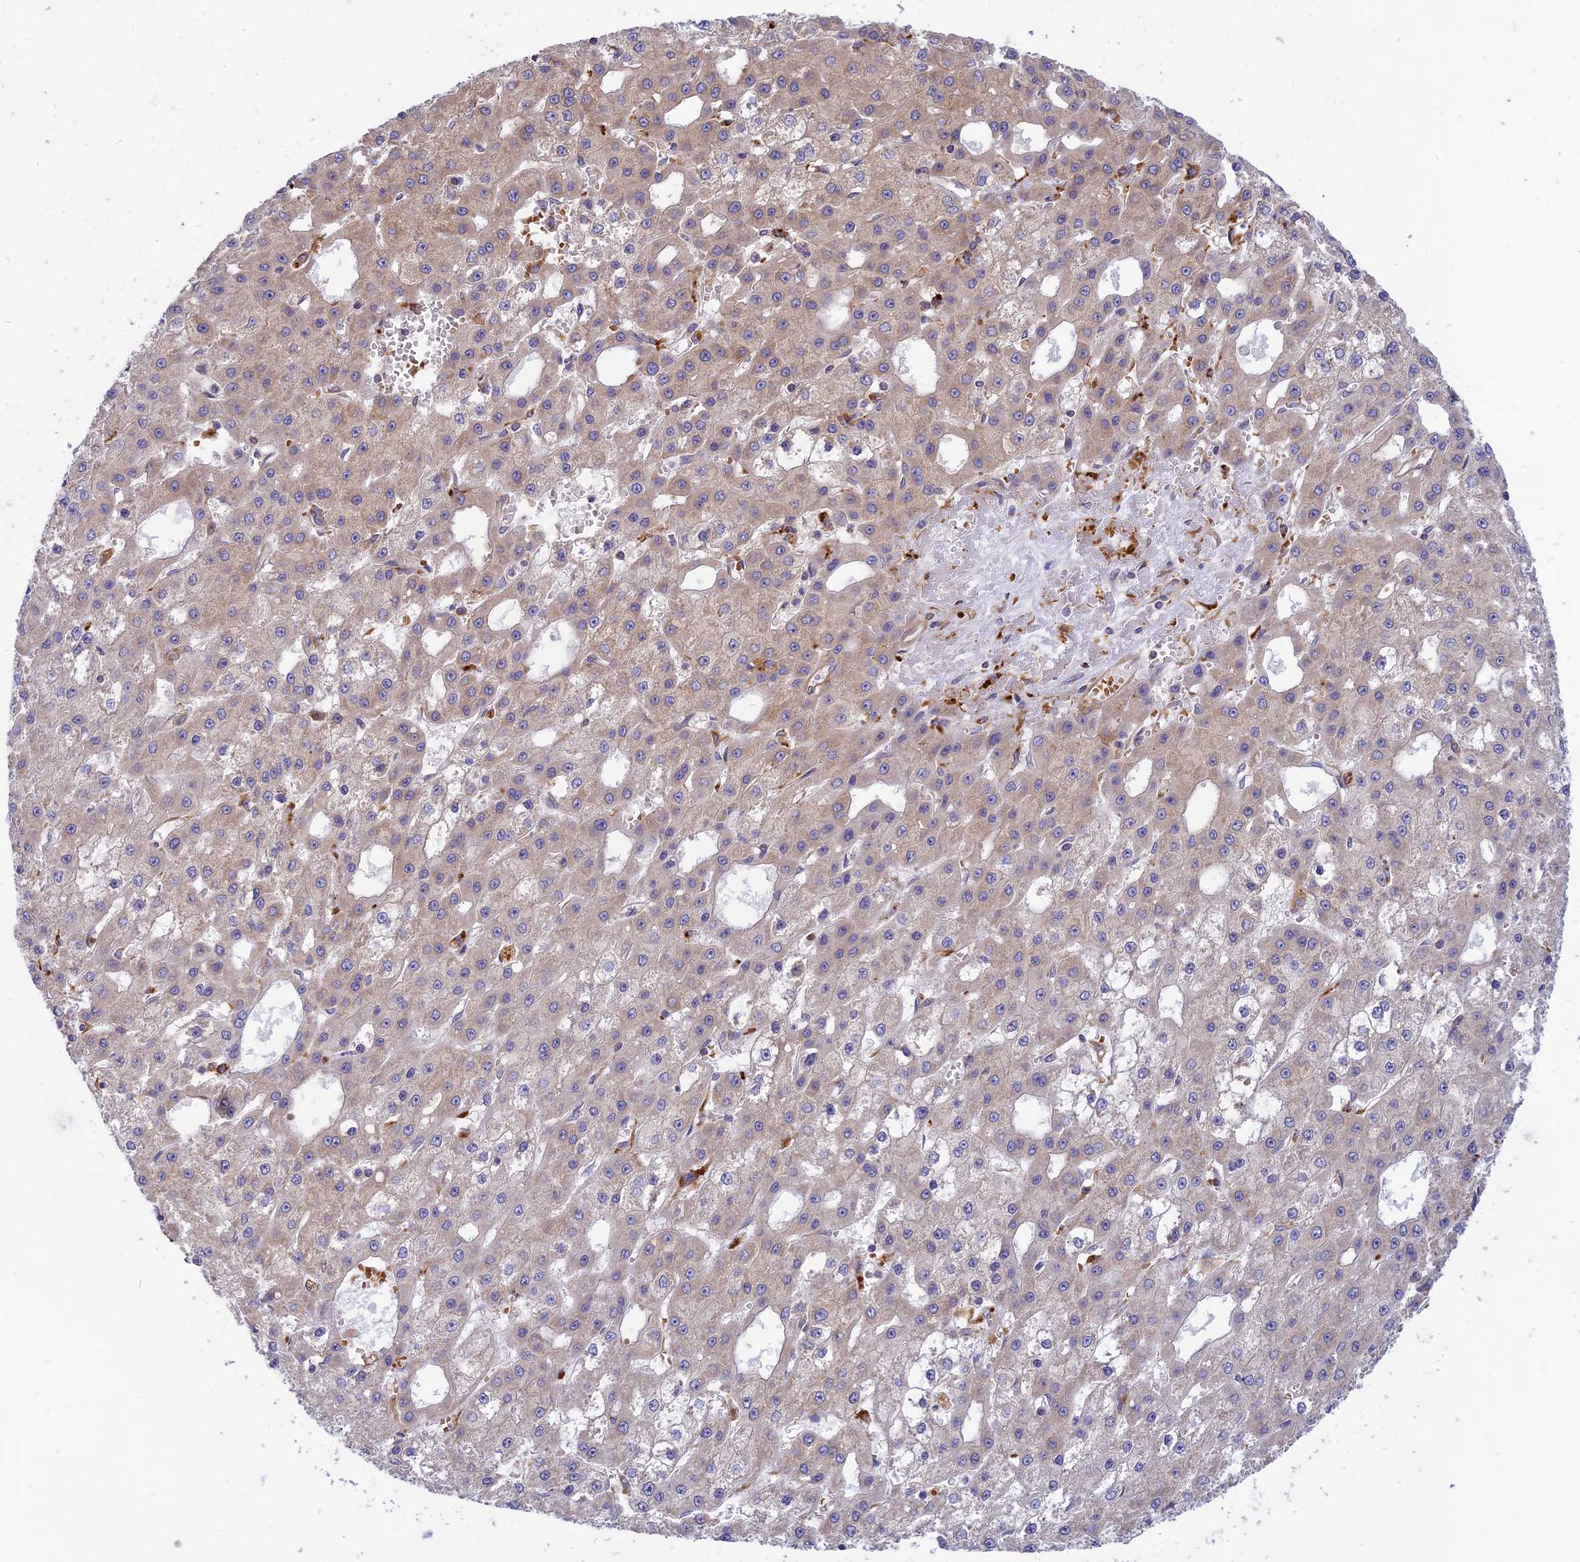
{"staining": {"intensity": "weak", "quantity": "<25%", "location": "cytoplasmic/membranous"}, "tissue": "liver cancer", "cell_type": "Tumor cells", "image_type": "cancer", "snomed": [{"axis": "morphology", "description": "Carcinoma, Hepatocellular, NOS"}, {"axis": "topography", "description": "Liver"}], "caption": "There is no significant positivity in tumor cells of hepatocellular carcinoma (liver). (Brightfield microscopy of DAB immunohistochemistry at high magnification).", "gene": "PHKA2", "patient": {"sex": "male", "age": 47}}